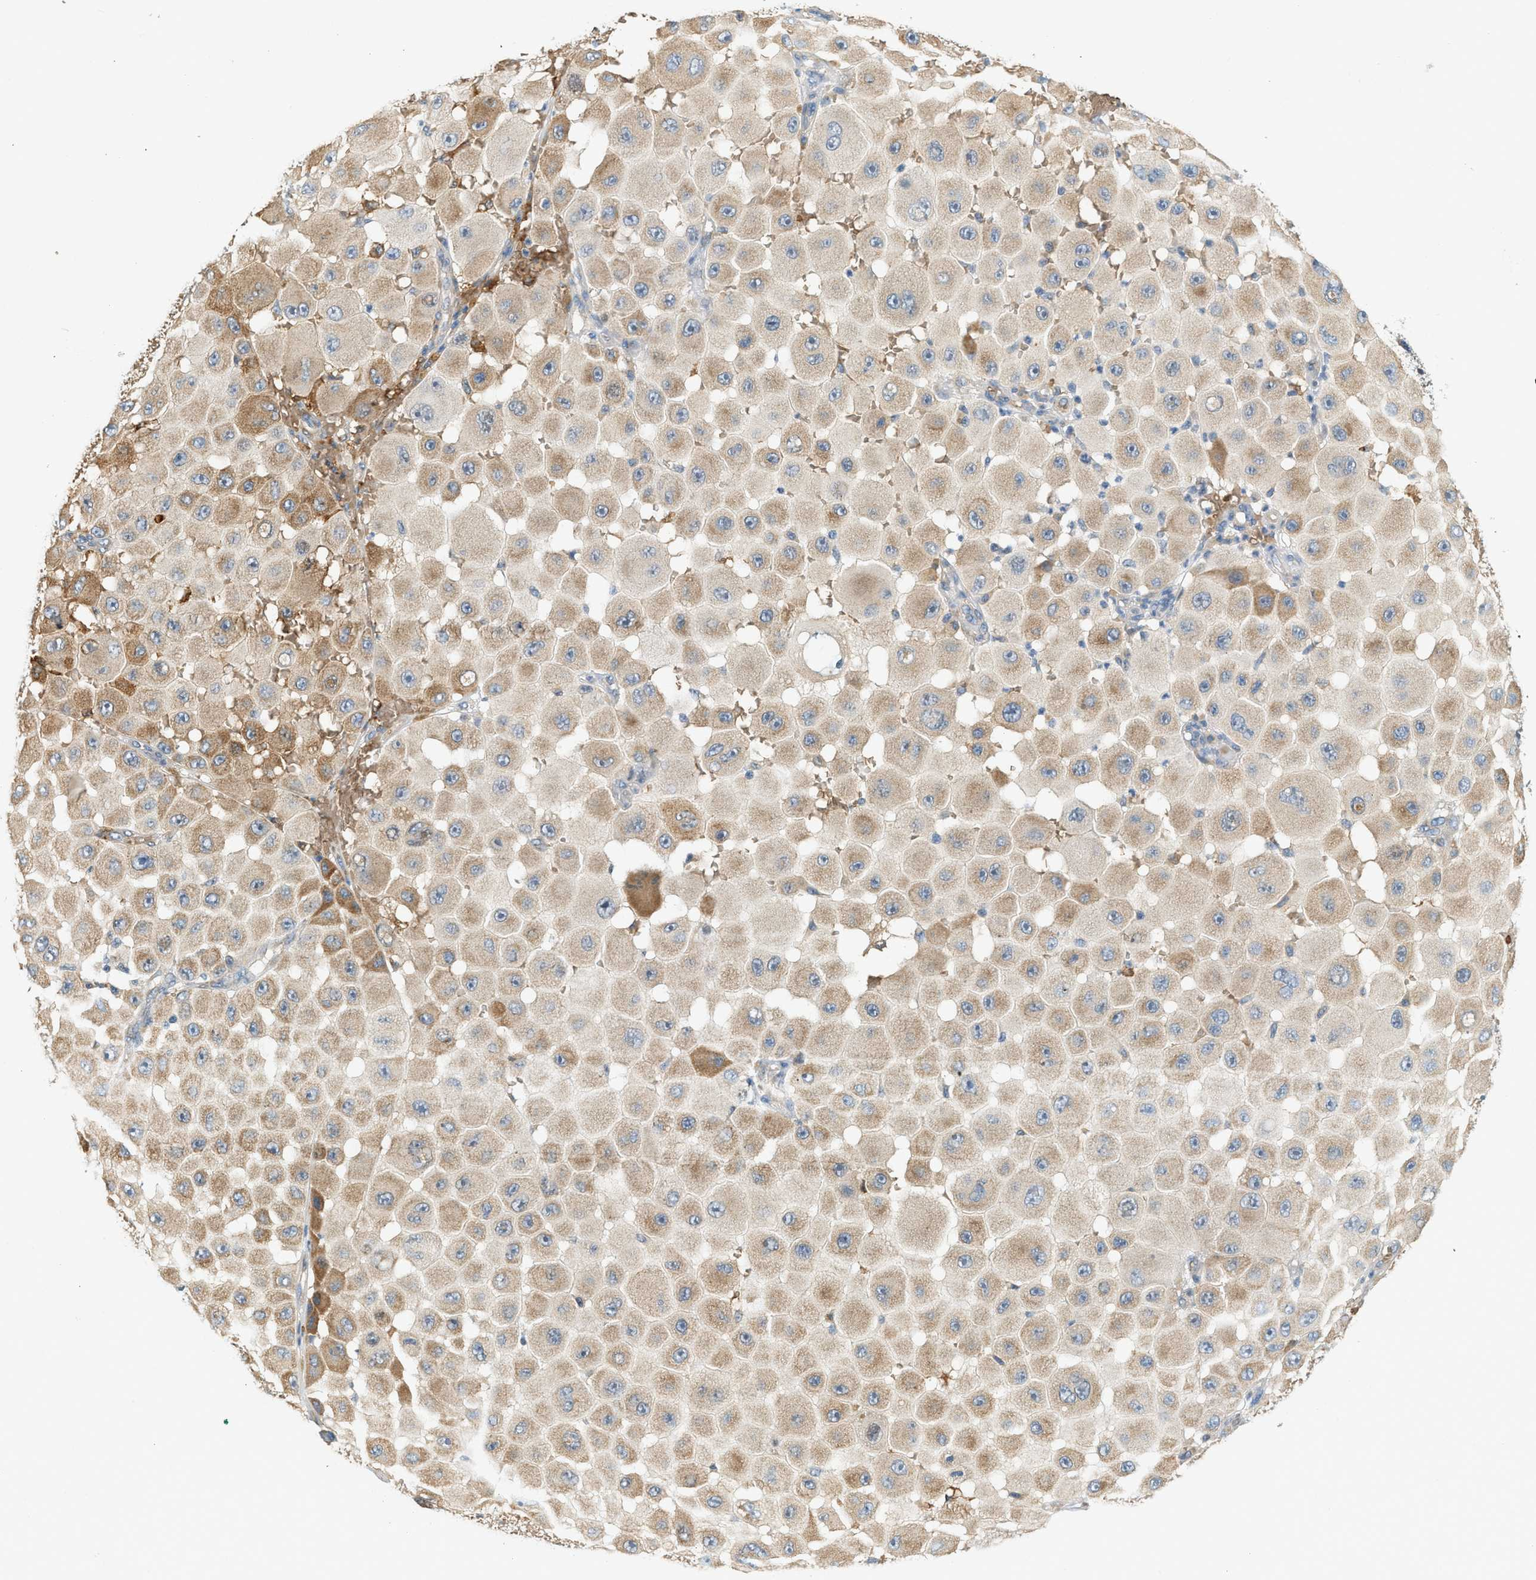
{"staining": {"intensity": "moderate", "quantity": "<25%", "location": "cytoplasmic/membranous"}, "tissue": "melanoma", "cell_type": "Tumor cells", "image_type": "cancer", "snomed": [{"axis": "morphology", "description": "Malignant melanoma, NOS"}, {"axis": "topography", "description": "Skin"}], "caption": "Immunohistochemistry (IHC) image of neoplastic tissue: malignant melanoma stained using IHC exhibits low levels of moderate protein expression localized specifically in the cytoplasmic/membranous of tumor cells, appearing as a cytoplasmic/membranous brown color.", "gene": "CYTH2", "patient": {"sex": "female", "age": 81}}